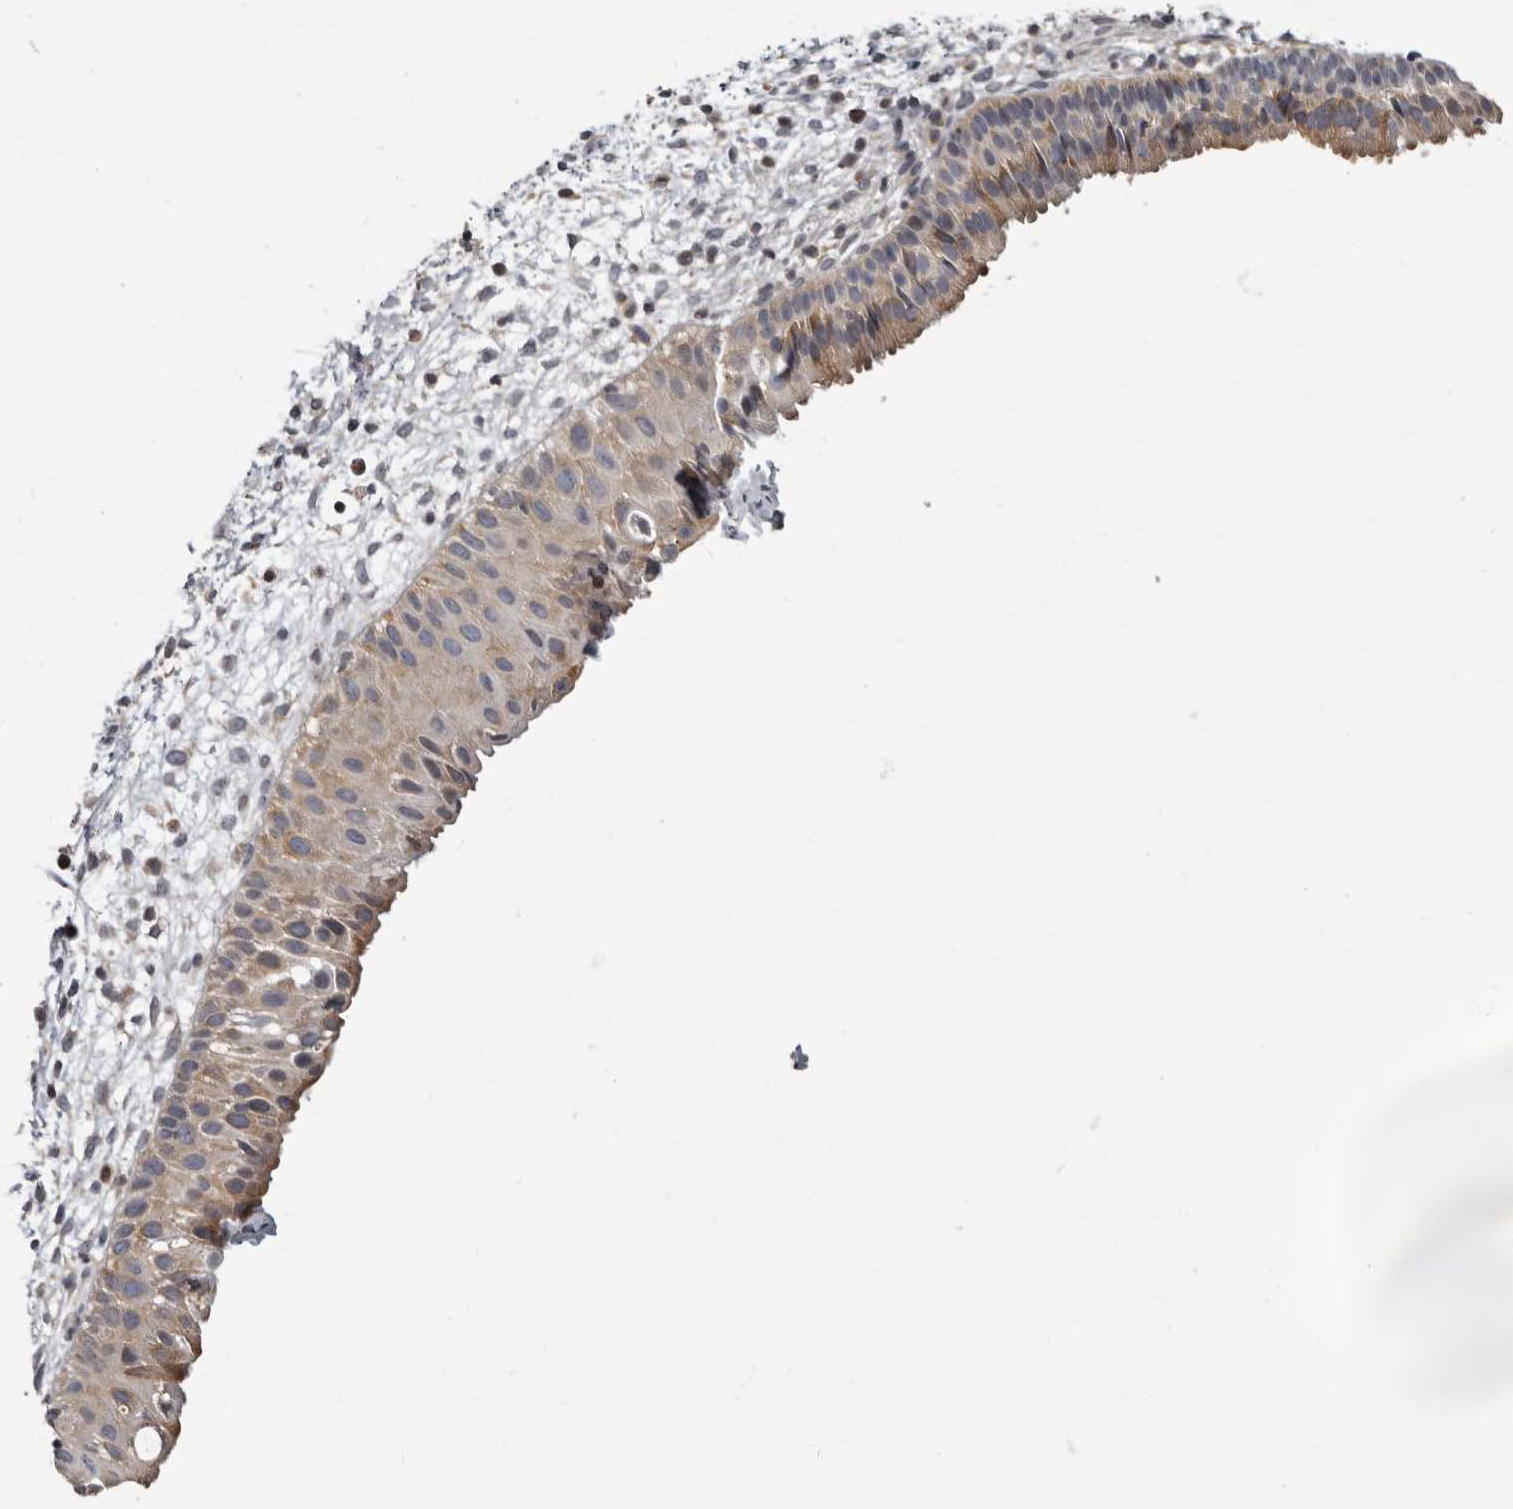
{"staining": {"intensity": "moderate", "quantity": ">75%", "location": "cytoplasmic/membranous"}, "tissue": "nasopharynx", "cell_type": "Respiratory epithelial cells", "image_type": "normal", "snomed": [{"axis": "morphology", "description": "Normal tissue, NOS"}, {"axis": "topography", "description": "Nasopharynx"}], "caption": "Immunohistochemistry of benign human nasopharynx displays medium levels of moderate cytoplasmic/membranous expression in approximately >75% of respiratory epithelial cells.", "gene": "FGFR4", "patient": {"sex": "male", "age": 22}}